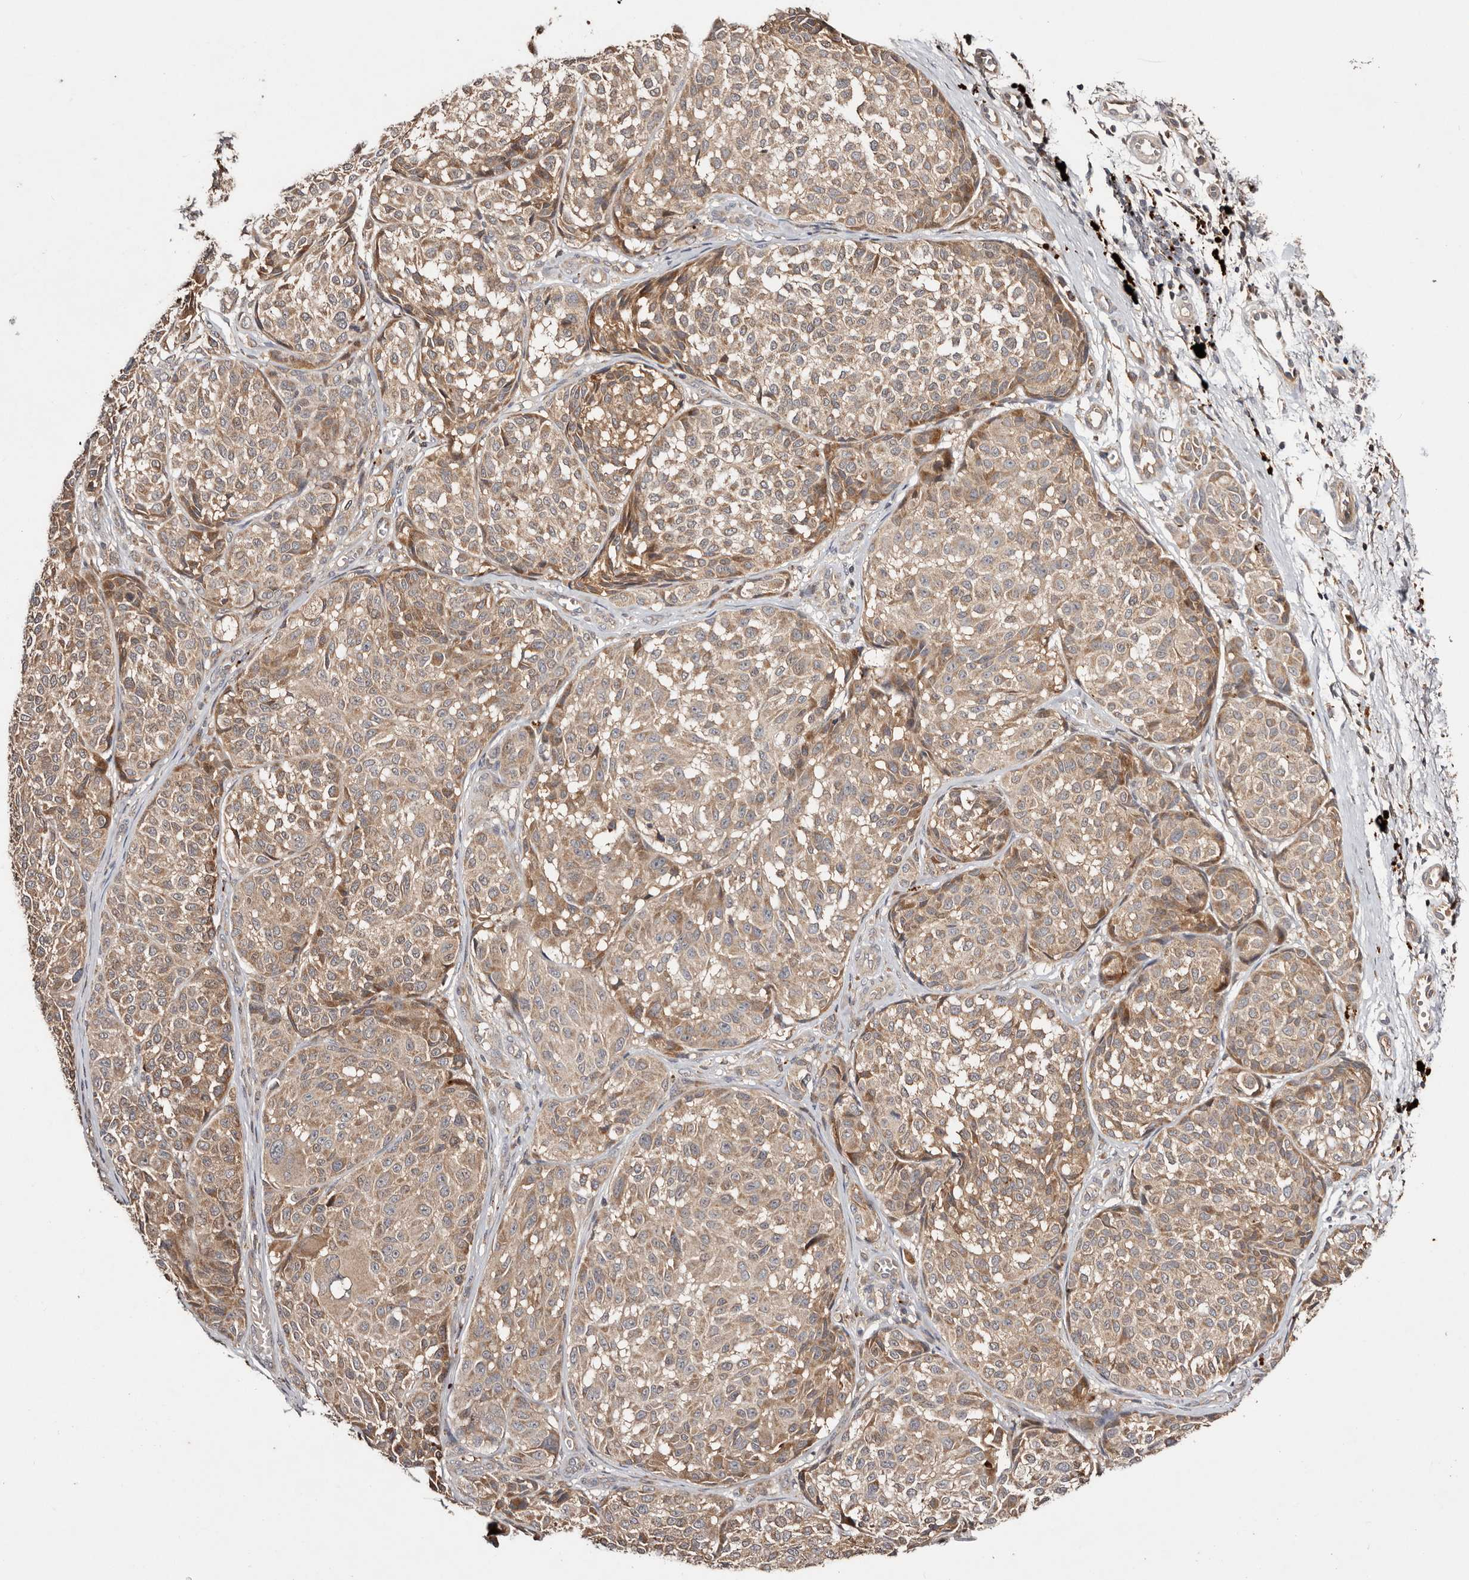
{"staining": {"intensity": "moderate", "quantity": ">75%", "location": "cytoplasmic/membranous"}, "tissue": "melanoma", "cell_type": "Tumor cells", "image_type": "cancer", "snomed": [{"axis": "morphology", "description": "Malignant melanoma, NOS"}, {"axis": "topography", "description": "Skin"}], "caption": "Malignant melanoma stained with immunohistochemistry displays moderate cytoplasmic/membranous positivity in approximately >75% of tumor cells.", "gene": "PKIB", "patient": {"sex": "male", "age": 83}}